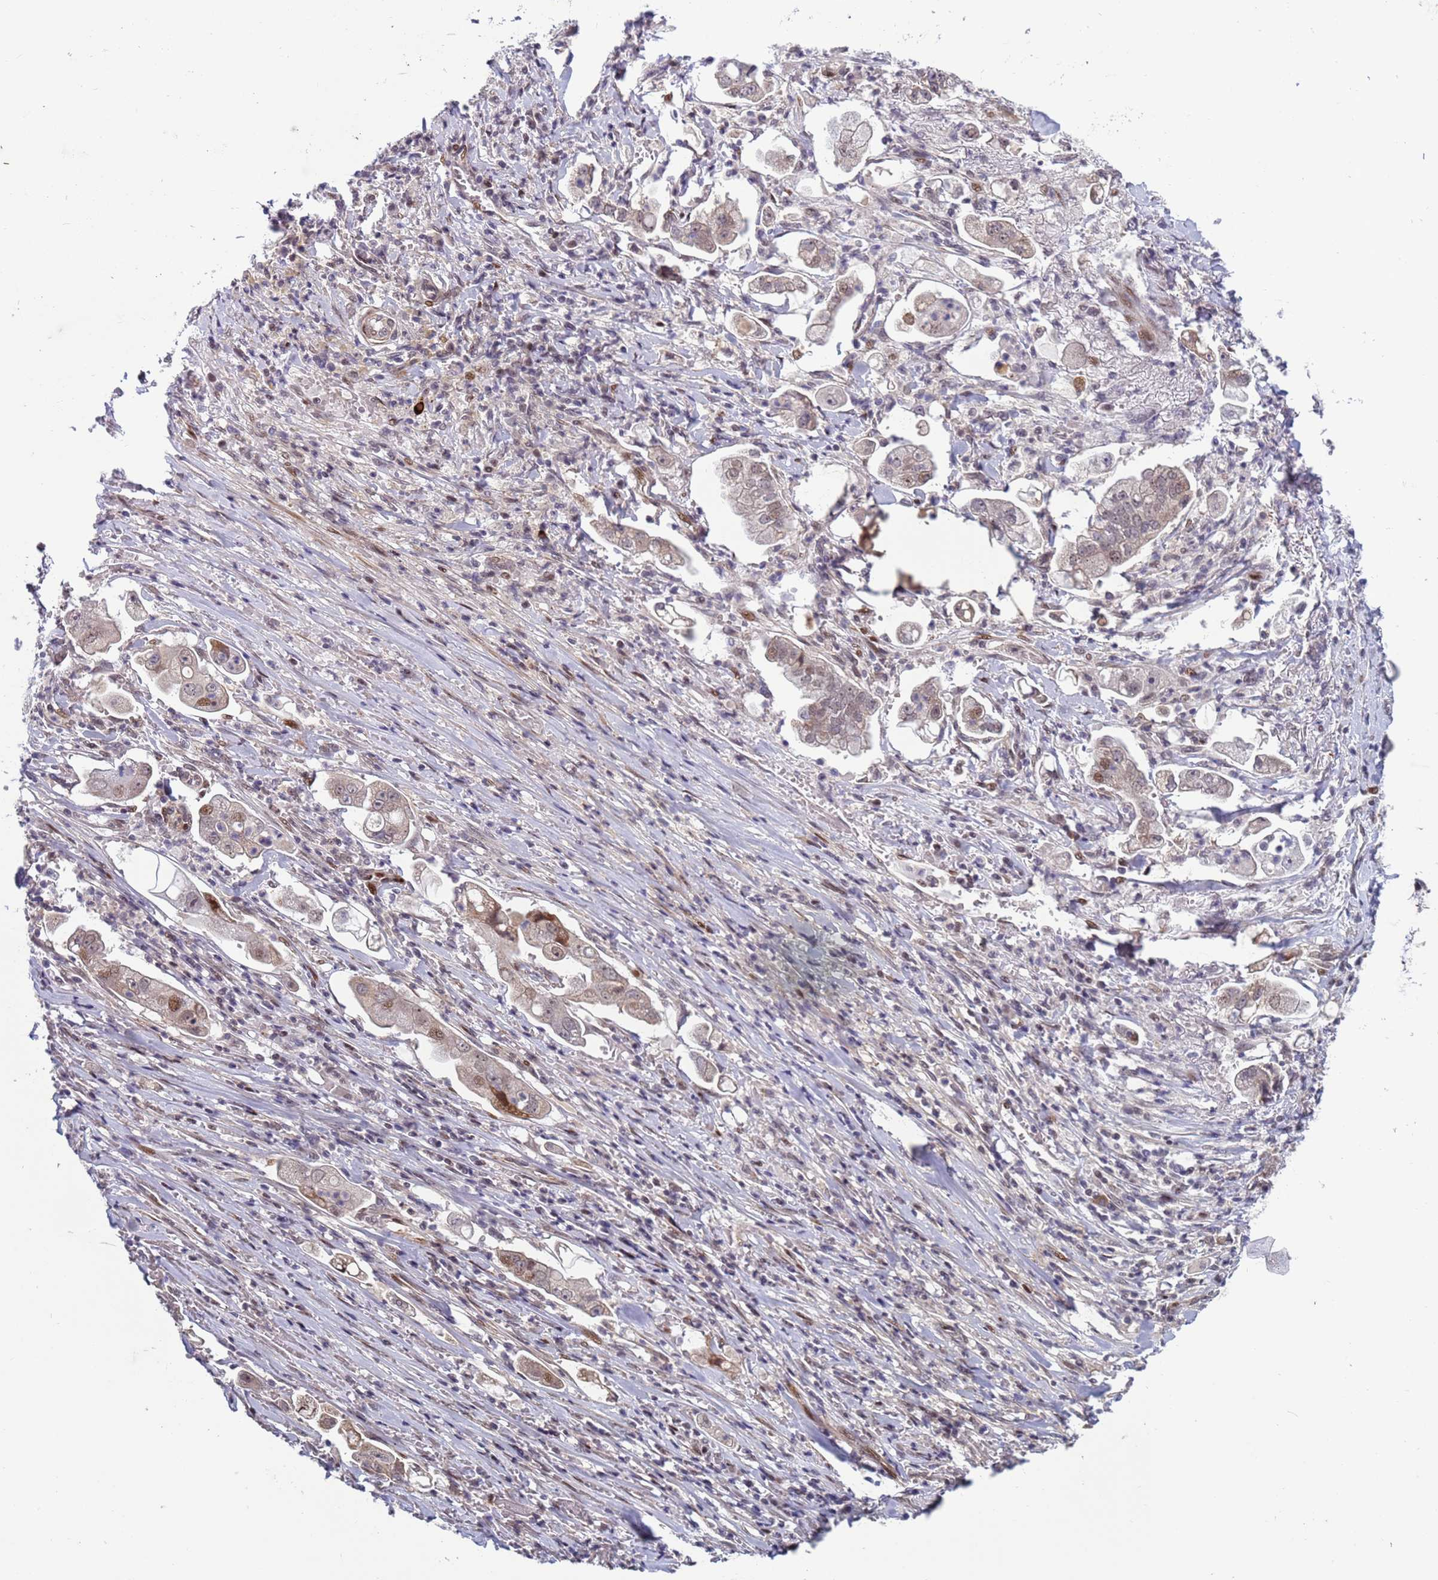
{"staining": {"intensity": "weak", "quantity": "<25%", "location": "cytoplasmic/membranous,nuclear"}, "tissue": "stomach cancer", "cell_type": "Tumor cells", "image_type": "cancer", "snomed": [{"axis": "morphology", "description": "Adenocarcinoma, NOS"}, {"axis": "topography", "description": "Stomach"}], "caption": "The photomicrograph reveals no significant staining in tumor cells of stomach cancer (adenocarcinoma).", "gene": "SHC3", "patient": {"sex": "male", "age": 62}}